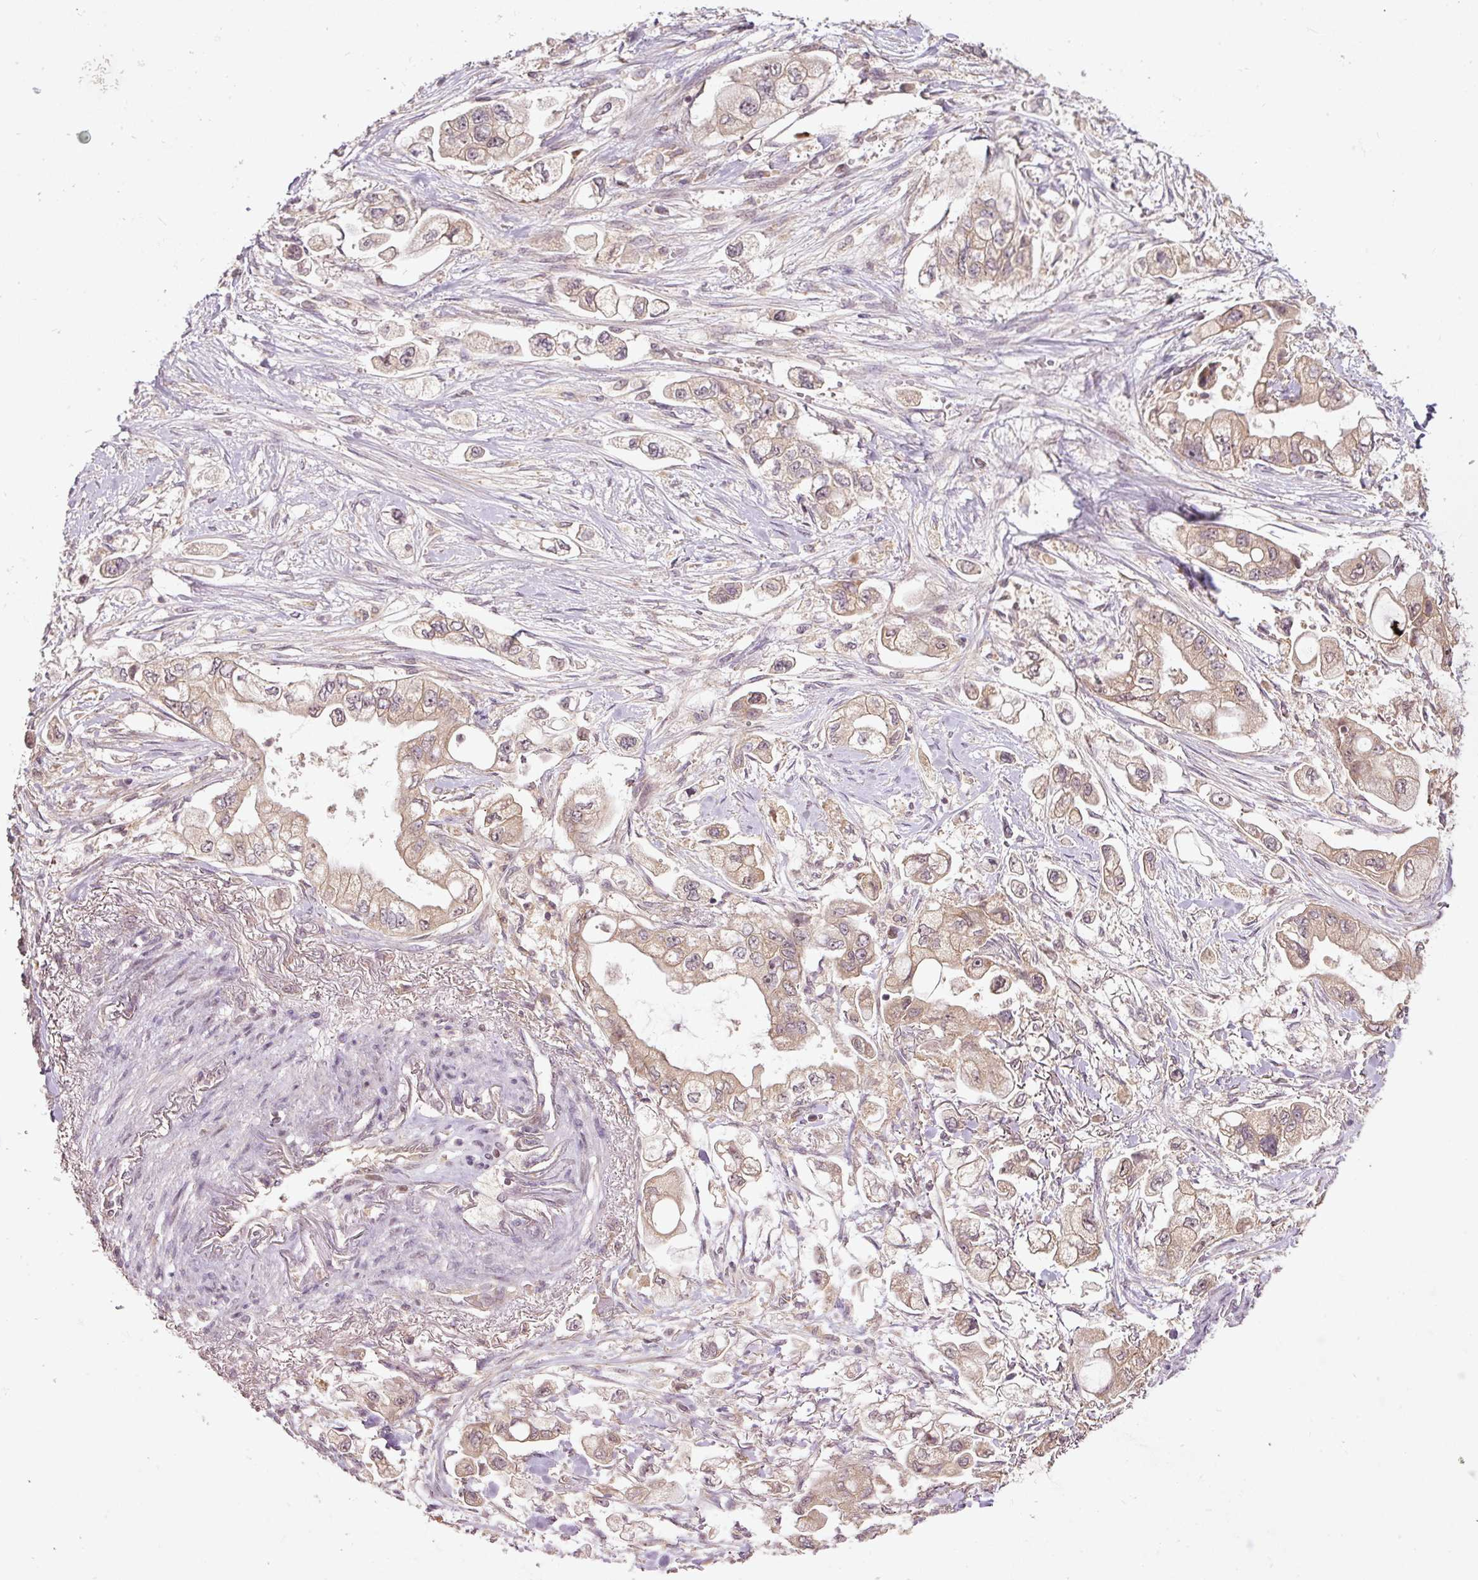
{"staining": {"intensity": "weak", "quantity": ">75%", "location": "cytoplasmic/membranous,nuclear"}, "tissue": "stomach cancer", "cell_type": "Tumor cells", "image_type": "cancer", "snomed": [{"axis": "morphology", "description": "Adenocarcinoma, NOS"}, {"axis": "topography", "description": "Stomach"}], "caption": "Adenocarcinoma (stomach) was stained to show a protein in brown. There is low levels of weak cytoplasmic/membranous and nuclear staining in about >75% of tumor cells.", "gene": "PCDHB1", "patient": {"sex": "male", "age": 62}}